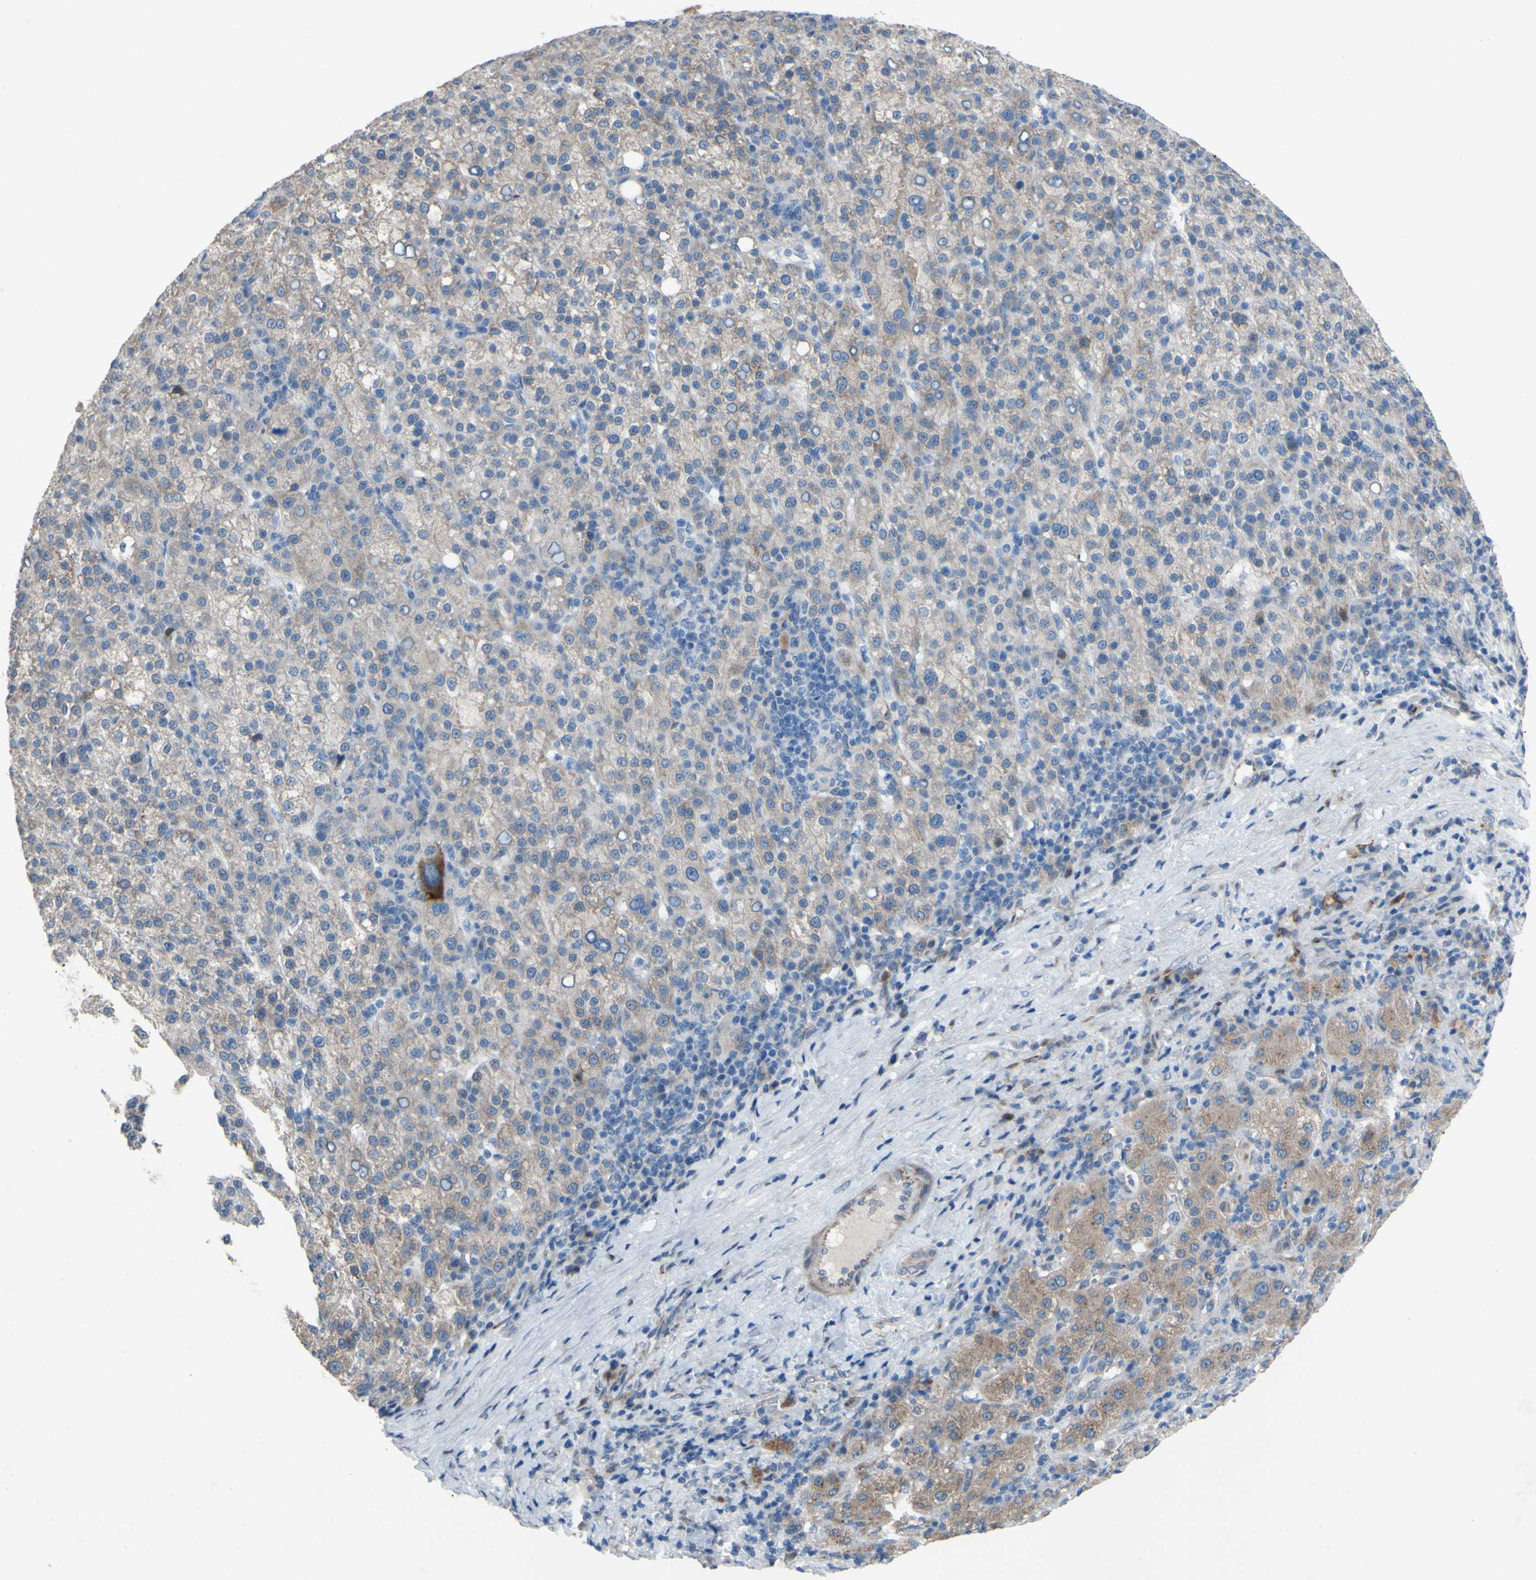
{"staining": {"intensity": "weak", "quantity": "25%-75%", "location": "cytoplasmic/membranous"}, "tissue": "liver cancer", "cell_type": "Tumor cells", "image_type": "cancer", "snomed": [{"axis": "morphology", "description": "Carcinoma, Hepatocellular, NOS"}, {"axis": "topography", "description": "Liver"}], "caption": "Human liver cancer stained with a brown dye reveals weak cytoplasmic/membranous positive staining in approximately 25%-75% of tumor cells.", "gene": "CDCP1", "patient": {"sex": "female", "age": 58}}